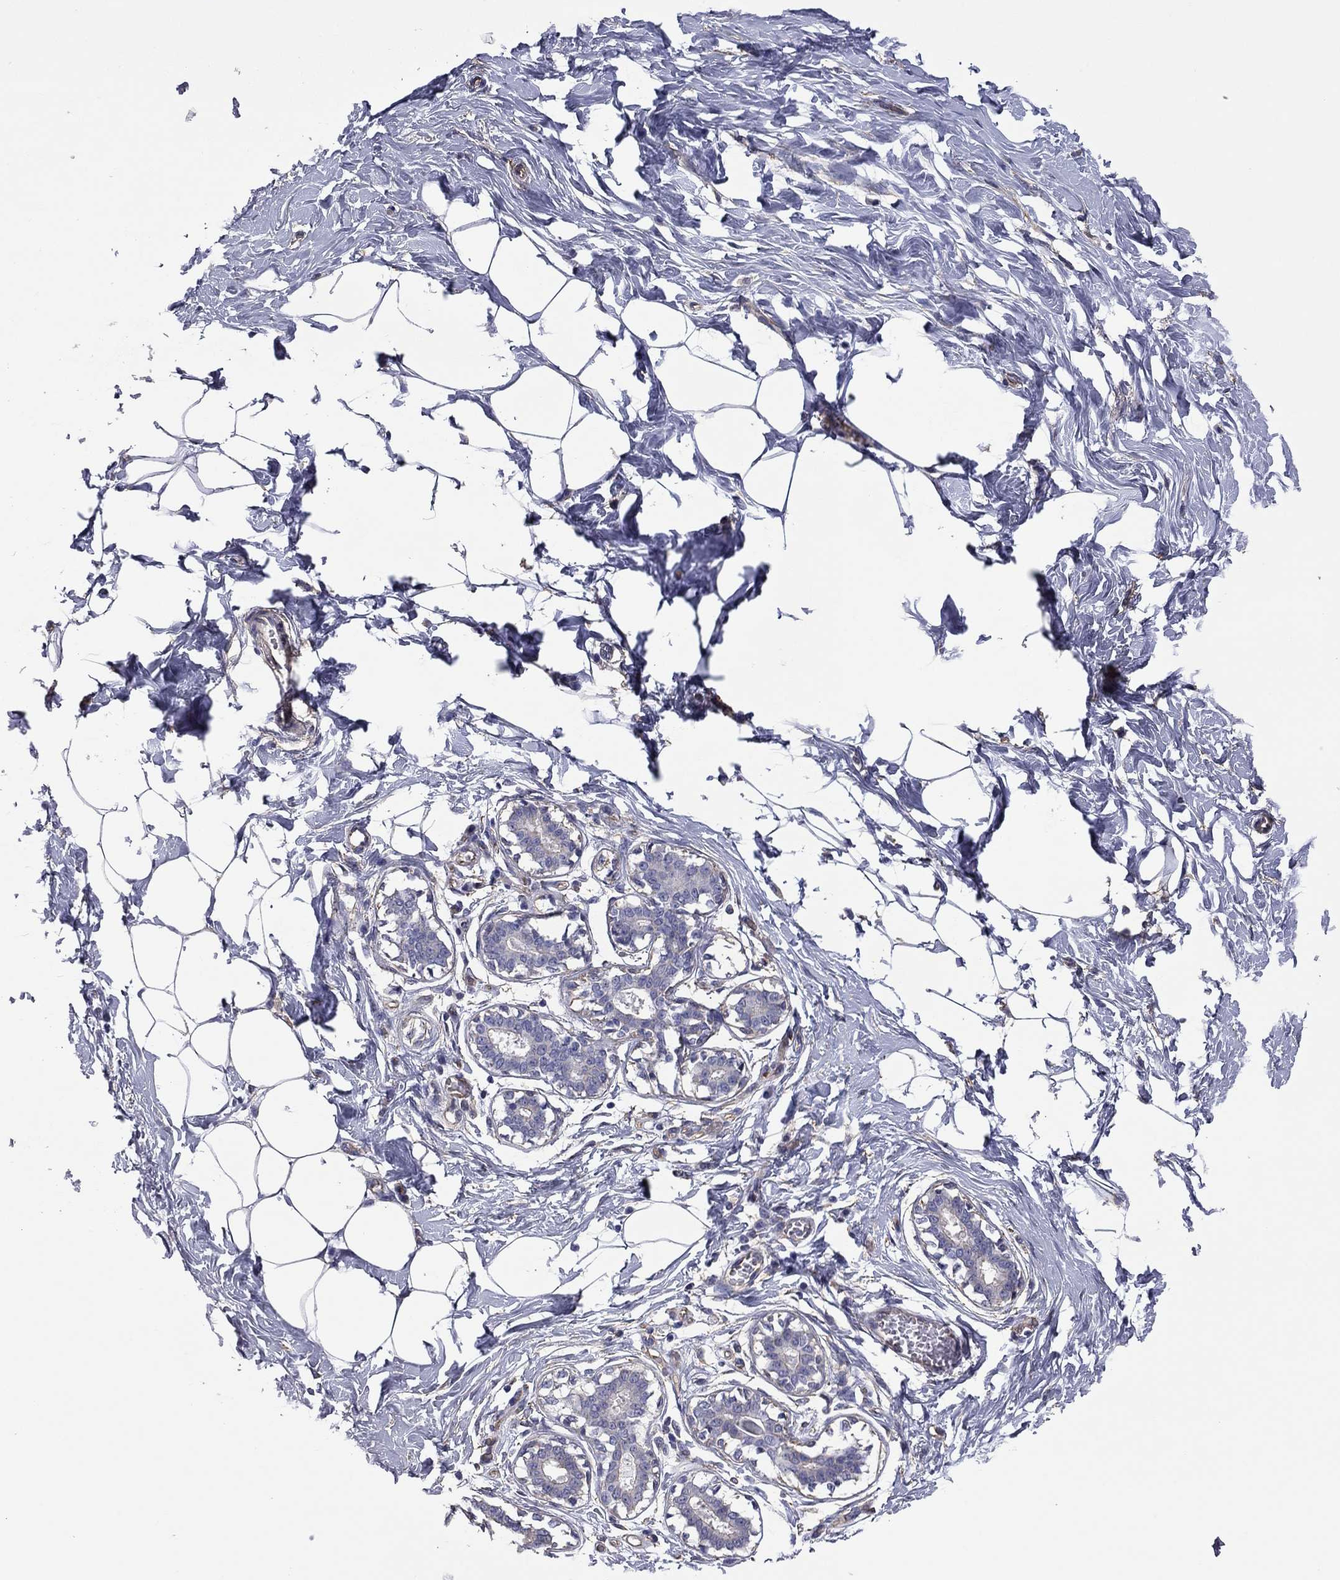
{"staining": {"intensity": "negative", "quantity": "none", "location": "none"}, "tissue": "breast", "cell_type": "Adipocytes", "image_type": "normal", "snomed": [{"axis": "morphology", "description": "Normal tissue, NOS"}, {"axis": "morphology", "description": "Lobular carcinoma, in situ"}, {"axis": "topography", "description": "Breast"}], "caption": "The histopathology image displays no significant positivity in adipocytes of breast.", "gene": "TCHH", "patient": {"sex": "female", "age": 35}}